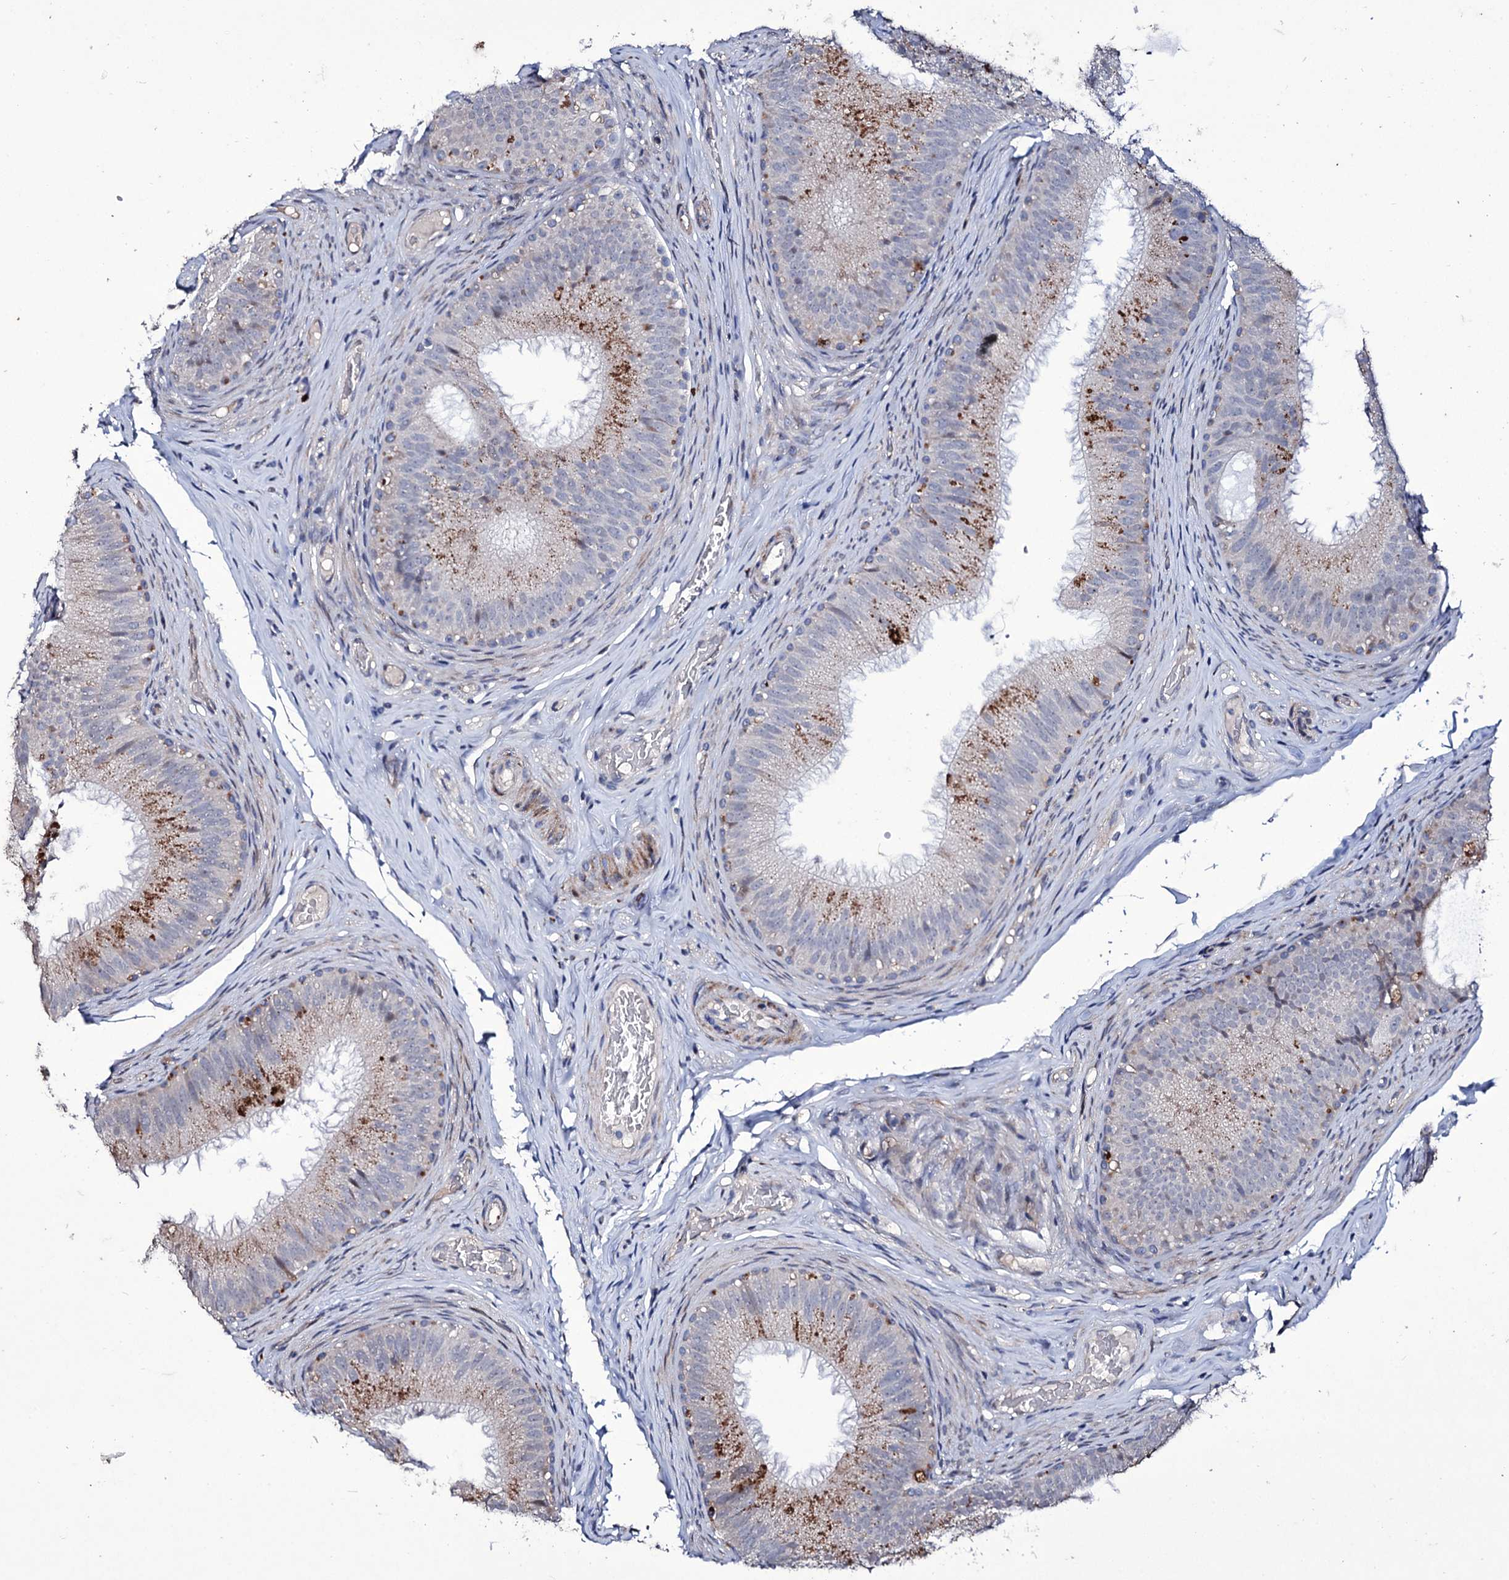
{"staining": {"intensity": "moderate", "quantity": ">75%", "location": "cytoplasmic/membranous"}, "tissue": "epididymis", "cell_type": "Glandular cells", "image_type": "normal", "snomed": [{"axis": "morphology", "description": "Normal tissue, NOS"}, {"axis": "topography", "description": "Epididymis"}], "caption": "The photomicrograph demonstrates staining of benign epididymis, revealing moderate cytoplasmic/membranous protein positivity (brown color) within glandular cells.", "gene": "TUBGCP5", "patient": {"sex": "male", "age": 34}}